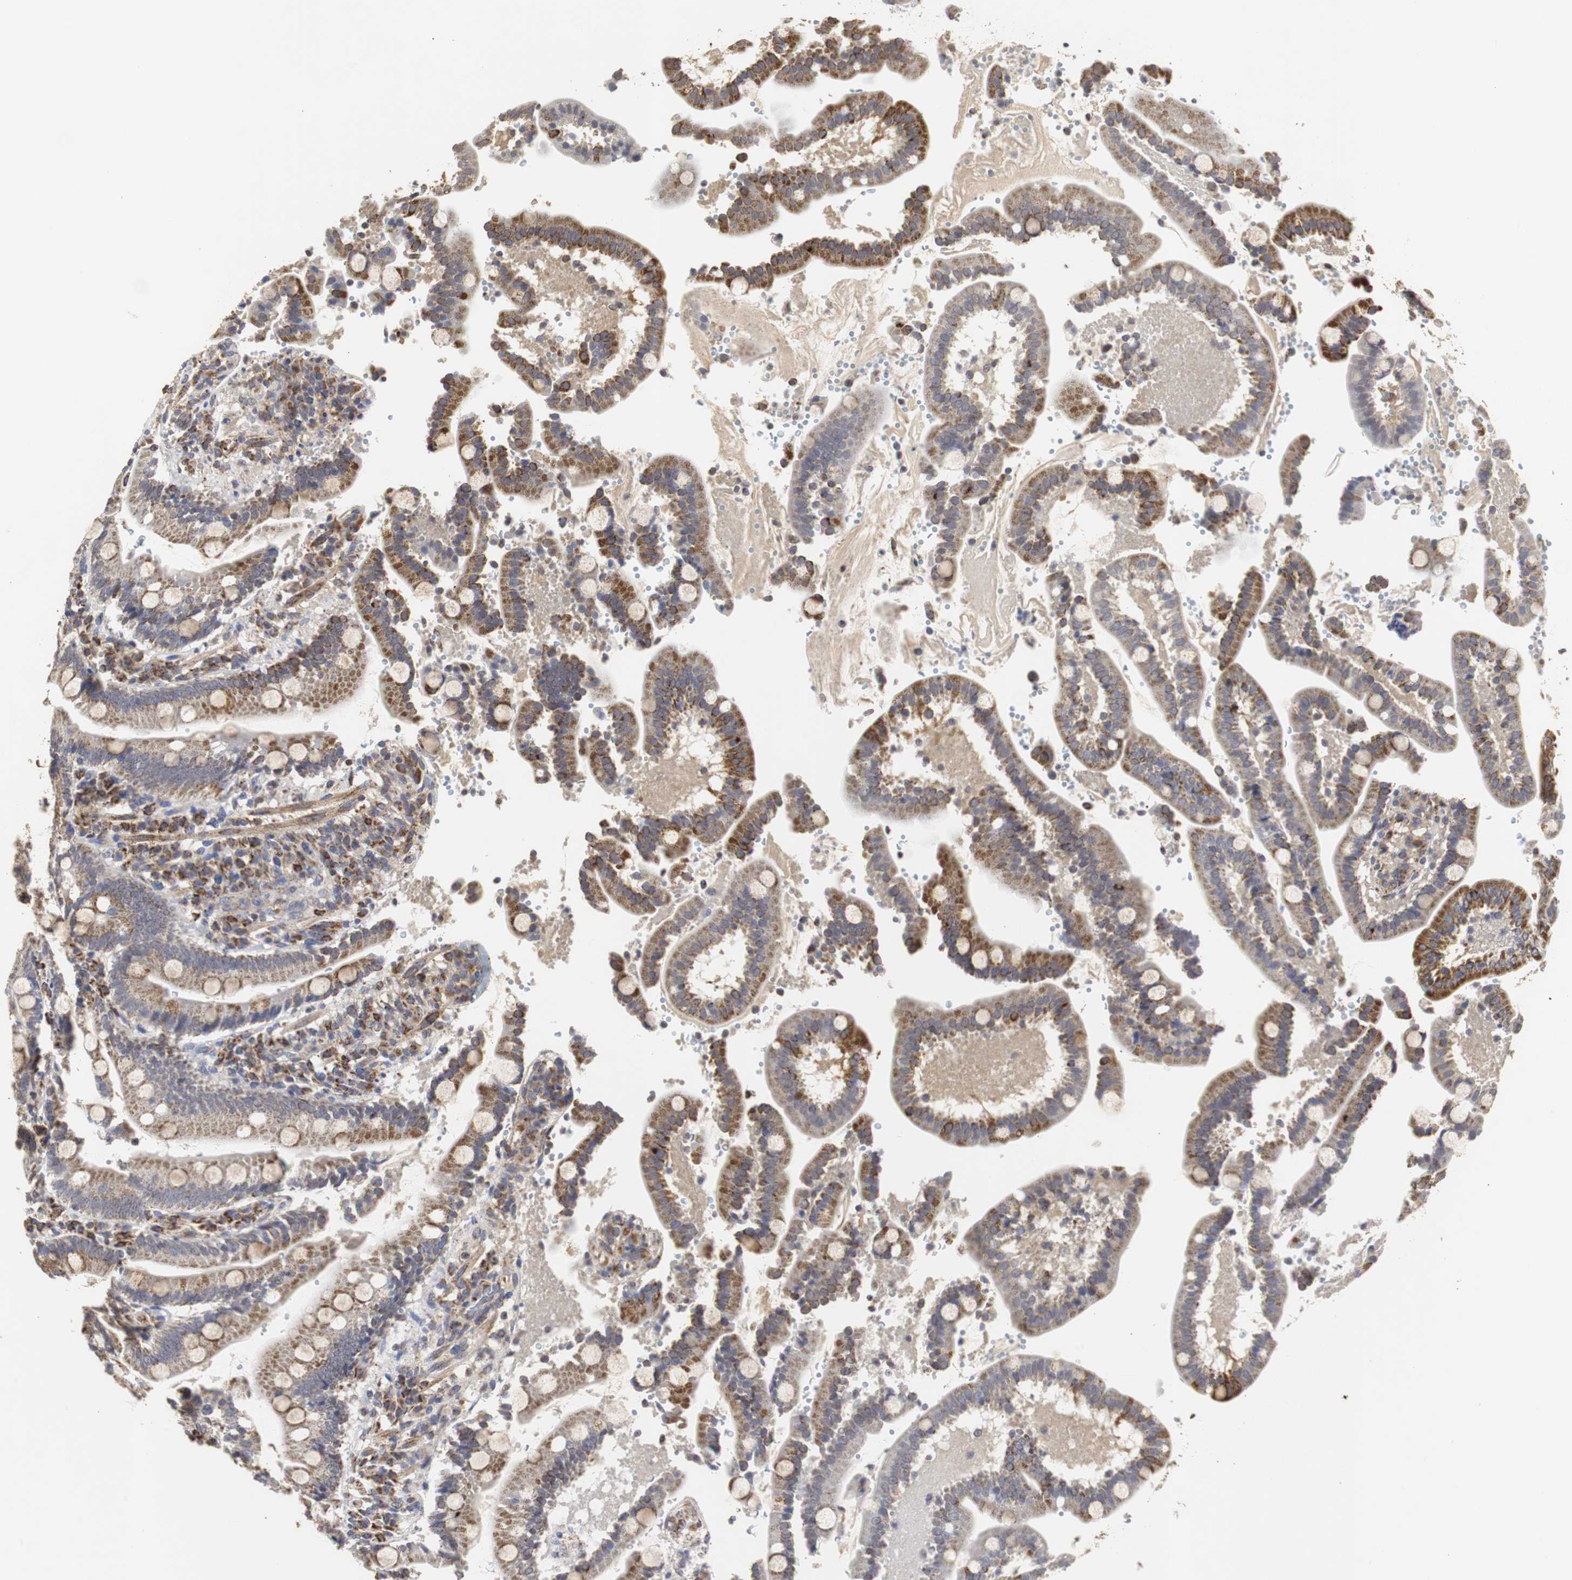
{"staining": {"intensity": "moderate", "quantity": ">75%", "location": "cytoplasmic/membranous"}, "tissue": "duodenum", "cell_type": "Glandular cells", "image_type": "normal", "snomed": [{"axis": "morphology", "description": "Normal tissue, NOS"}, {"axis": "topography", "description": "Small intestine, NOS"}], "caption": "Protein staining shows moderate cytoplasmic/membranous positivity in about >75% of glandular cells in normal duodenum.", "gene": "HSD17B10", "patient": {"sex": "female", "age": 71}}